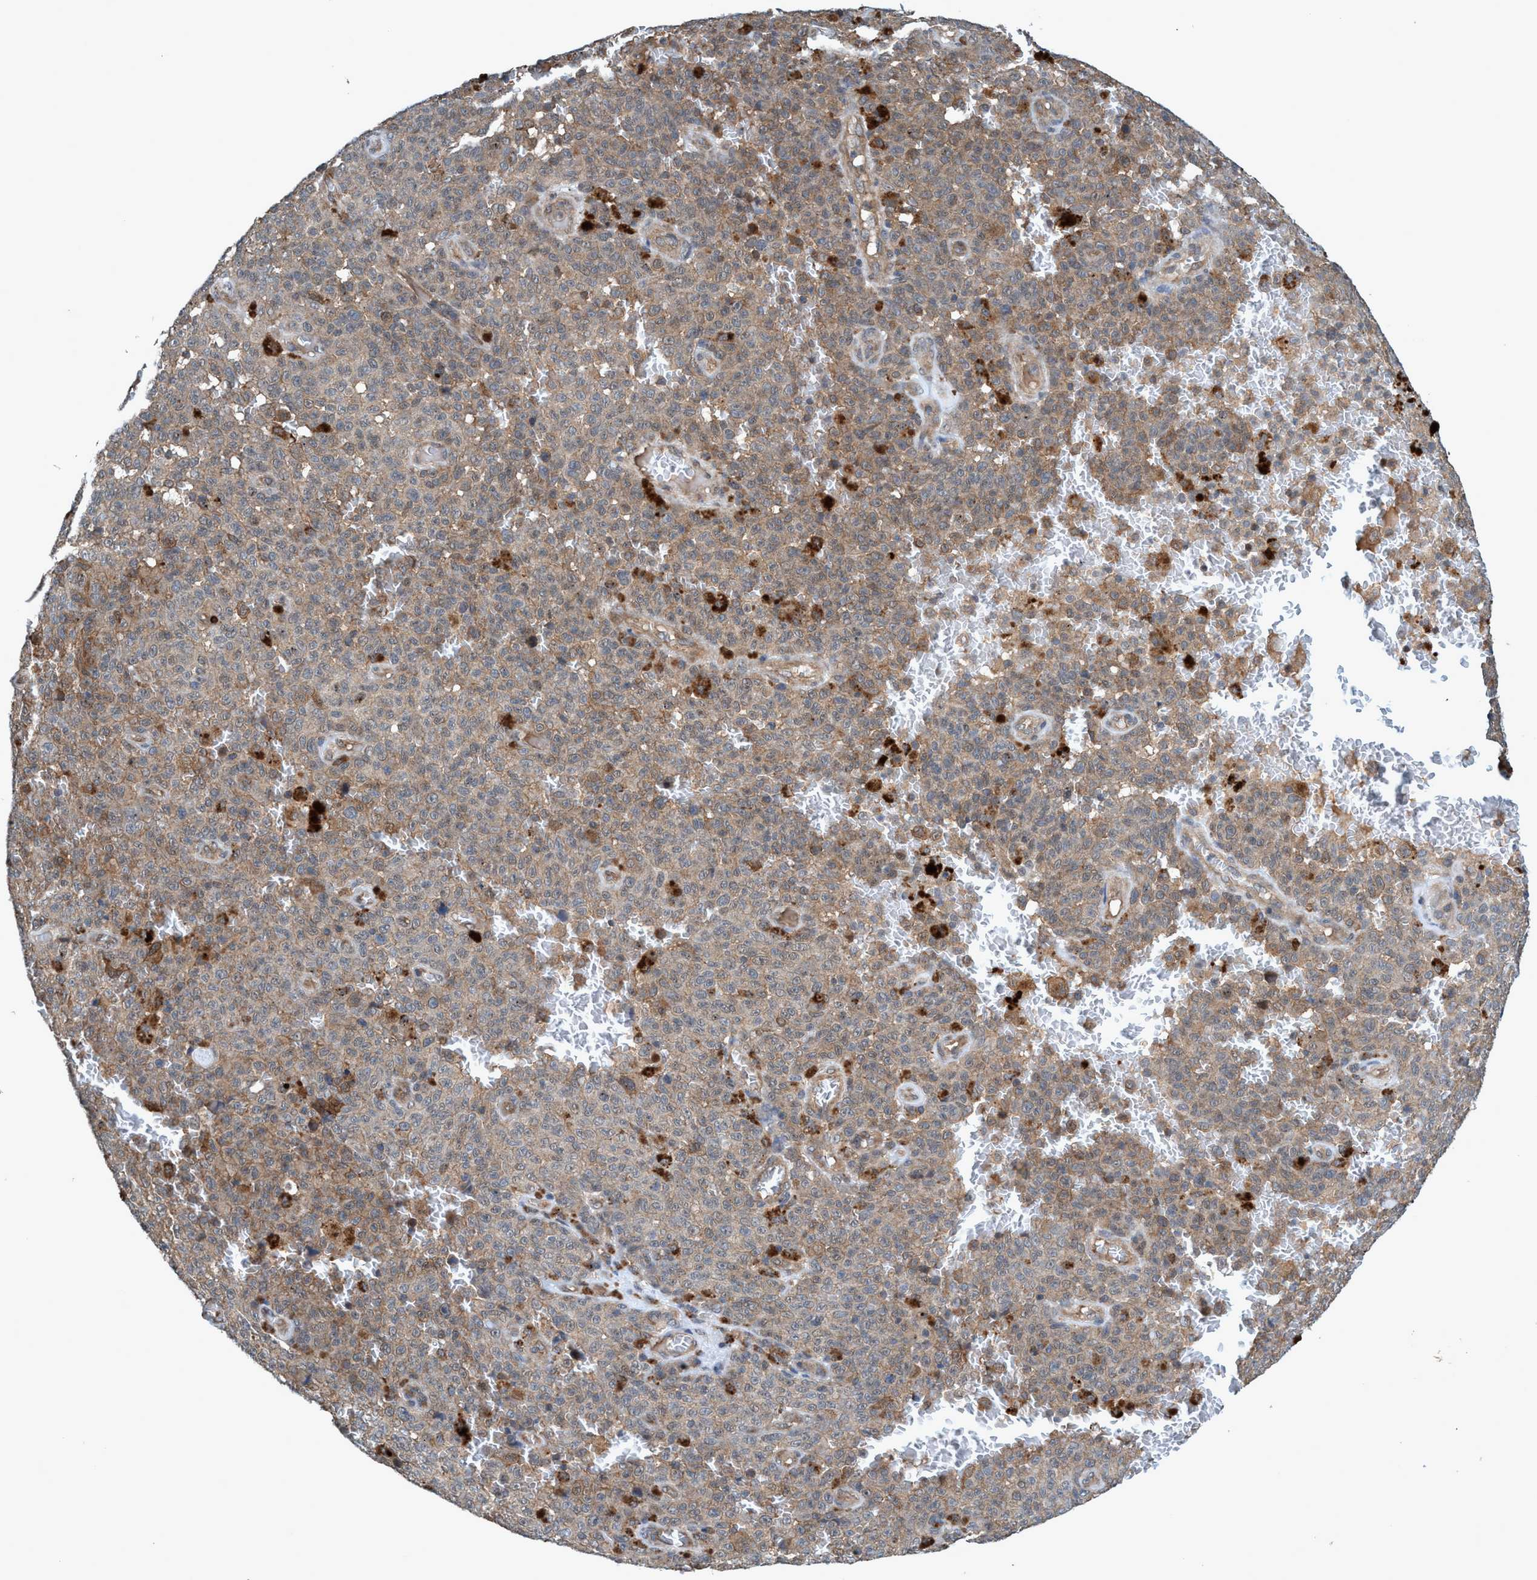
{"staining": {"intensity": "moderate", "quantity": ">75%", "location": "cytoplasmic/membranous"}, "tissue": "melanoma", "cell_type": "Tumor cells", "image_type": "cancer", "snomed": [{"axis": "morphology", "description": "Malignant melanoma, NOS"}, {"axis": "topography", "description": "Skin"}], "caption": "An image of human malignant melanoma stained for a protein exhibits moderate cytoplasmic/membranous brown staining in tumor cells.", "gene": "TRIM65", "patient": {"sex": "female", "age": 82}}